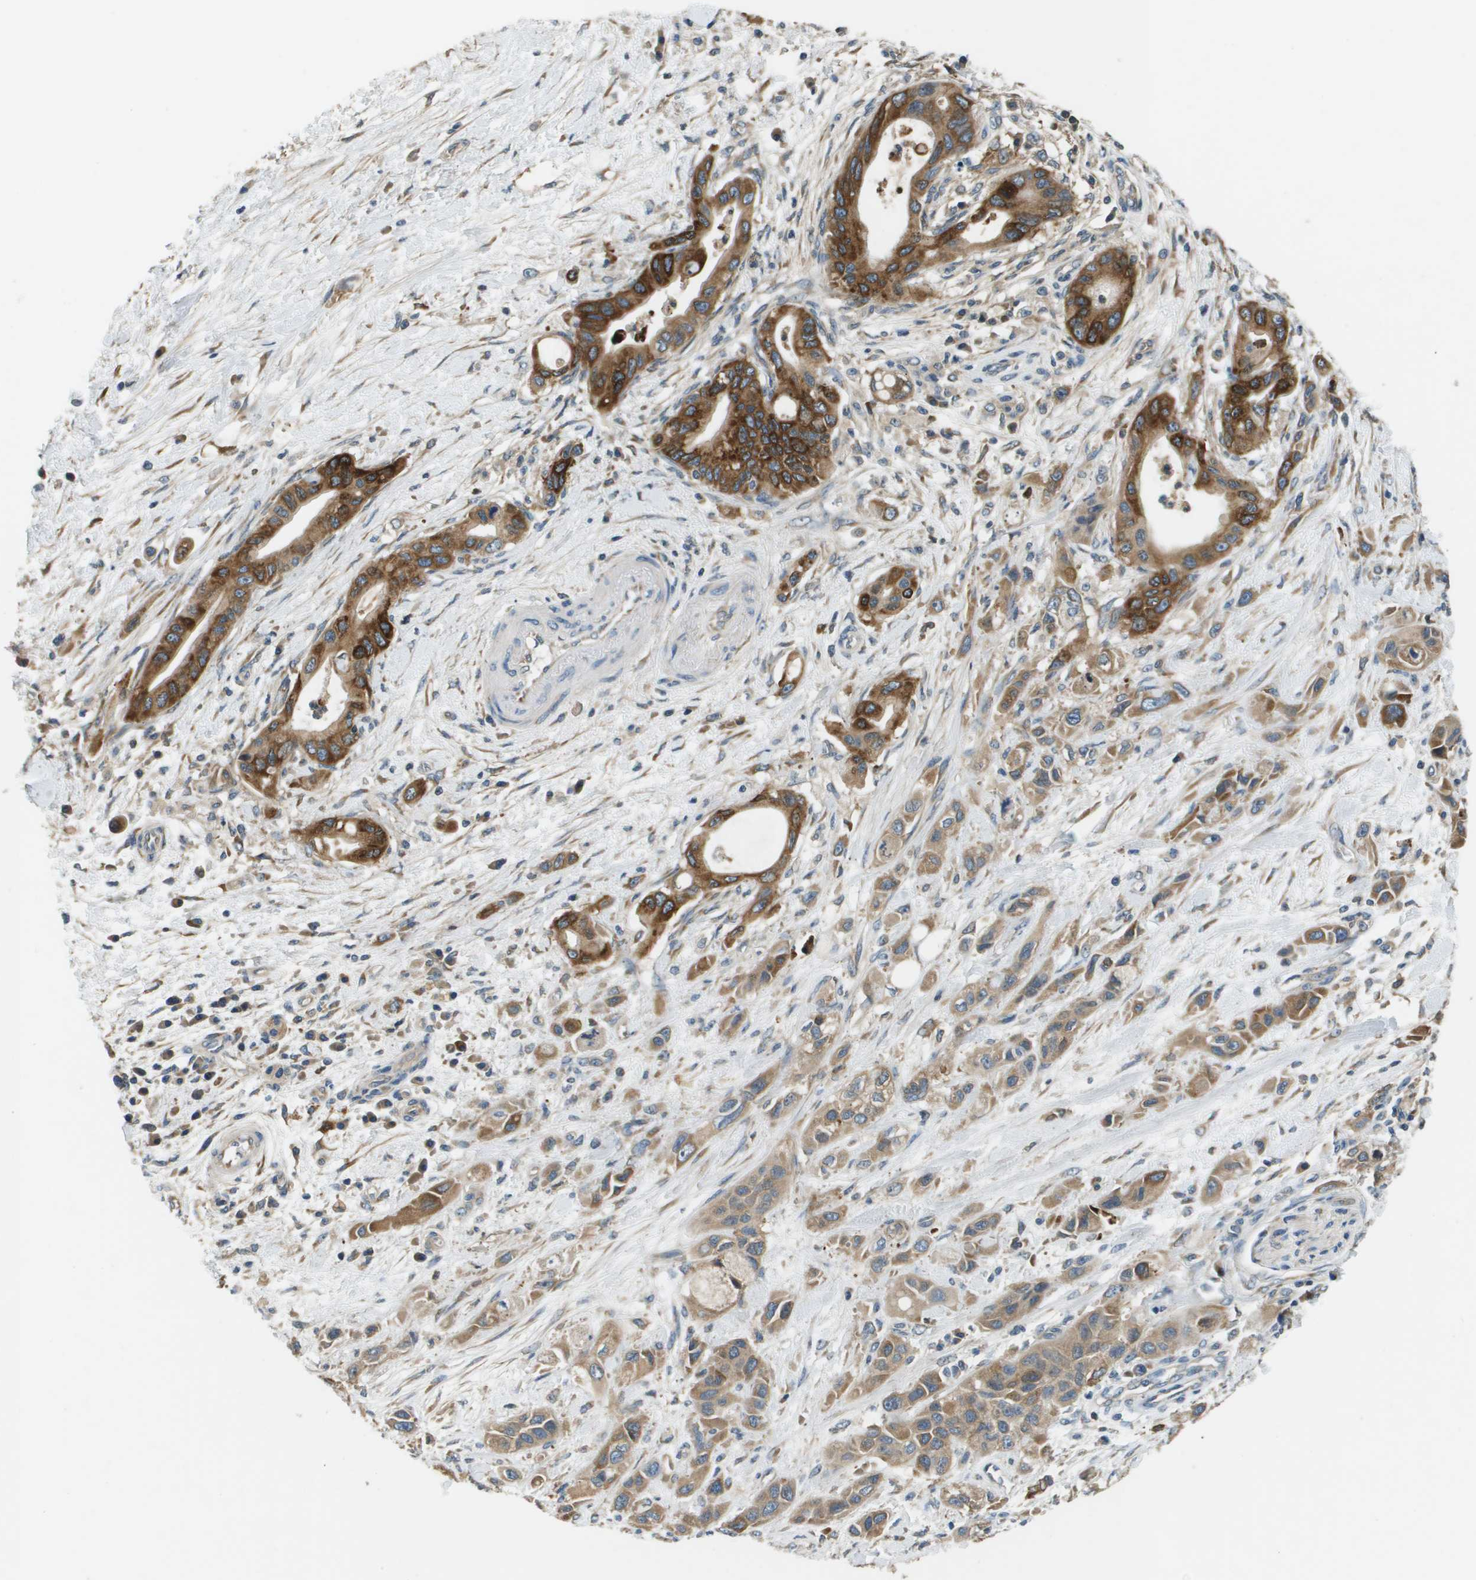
{"staining": {"intensity": "strong", "quantity": ">75%", "location": "cytoplasmic/membranous"}, "tissue": "pancreatic cancer", "cell_type": "Tumor cells", "image_type": "cancer", "snomed": [{"axis": "morphology", "description": "Adenocarcinoma, NOS"}, {"axis": "topography", "description": "Pancreas"}], "caption": "Adenocarcinoma (pancreatic) was stained to show a protein in brown. There is high levels of strong cytoplasmic/membranous positivity in about >75% of tumor cells. The staining is performed using DAB brown chromogen to label protein expression. The nuclei are counter-stained blue using hematoxylin.", "gene": "SAMSN1", "patient": {"sex": "female", "age": 73}}